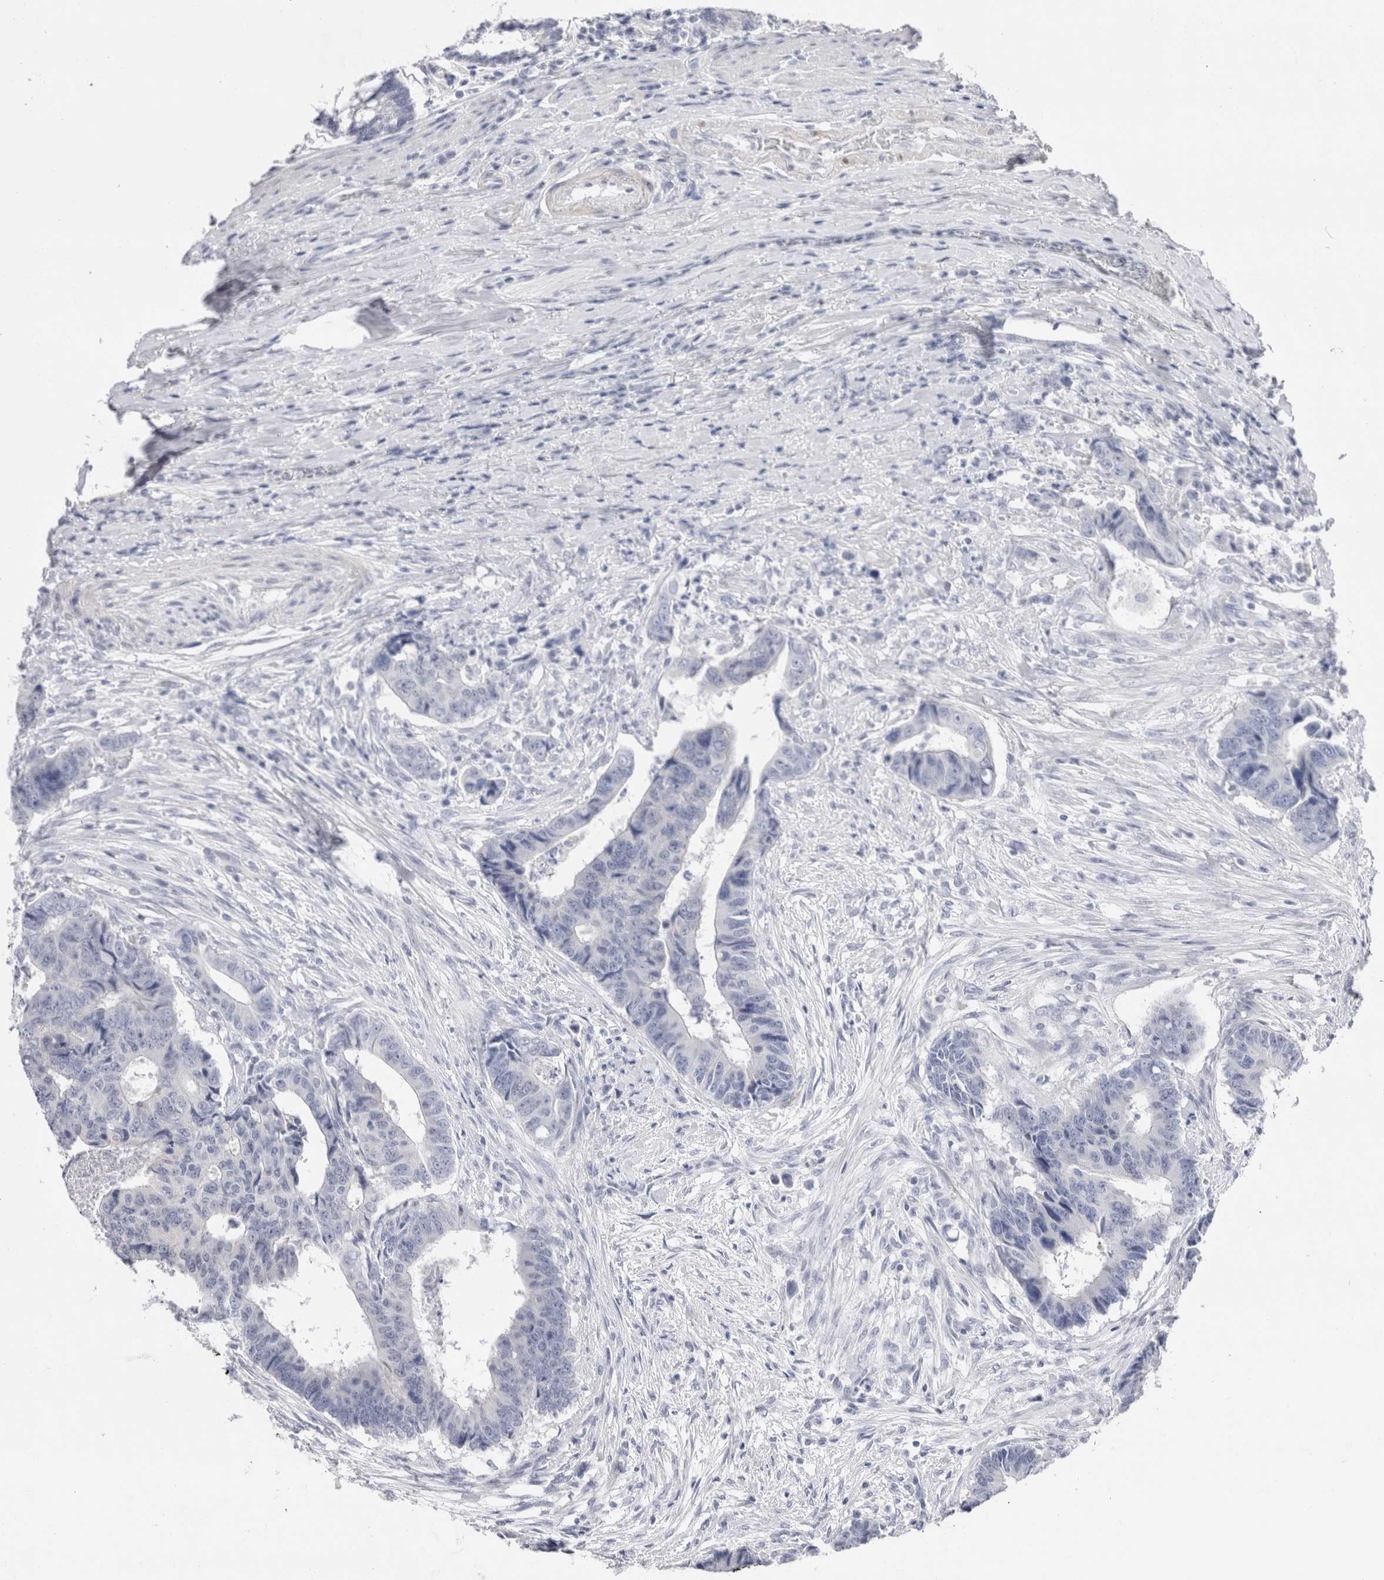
{"staining": {"intensity": "negative", "quantity": "none", "location": "none"}, "tissue": "colorectal cancer", "cell_type": "Tumor cells", "image_type": "cancer", "snomed": [{"axis": "morphology", "description": "Adenocarcinoma, NOS"}, {"axis": "topography", "description": "Rectum"}], "caption": "DAB (3,3'-diaminobenzidine) immunohistochemical staining of colorectal cancer (adenocarcinoma) displays no significant staining in tumor cells.", "gene": "C9orf50", "patient": {"sex": "male", "age": 84}}